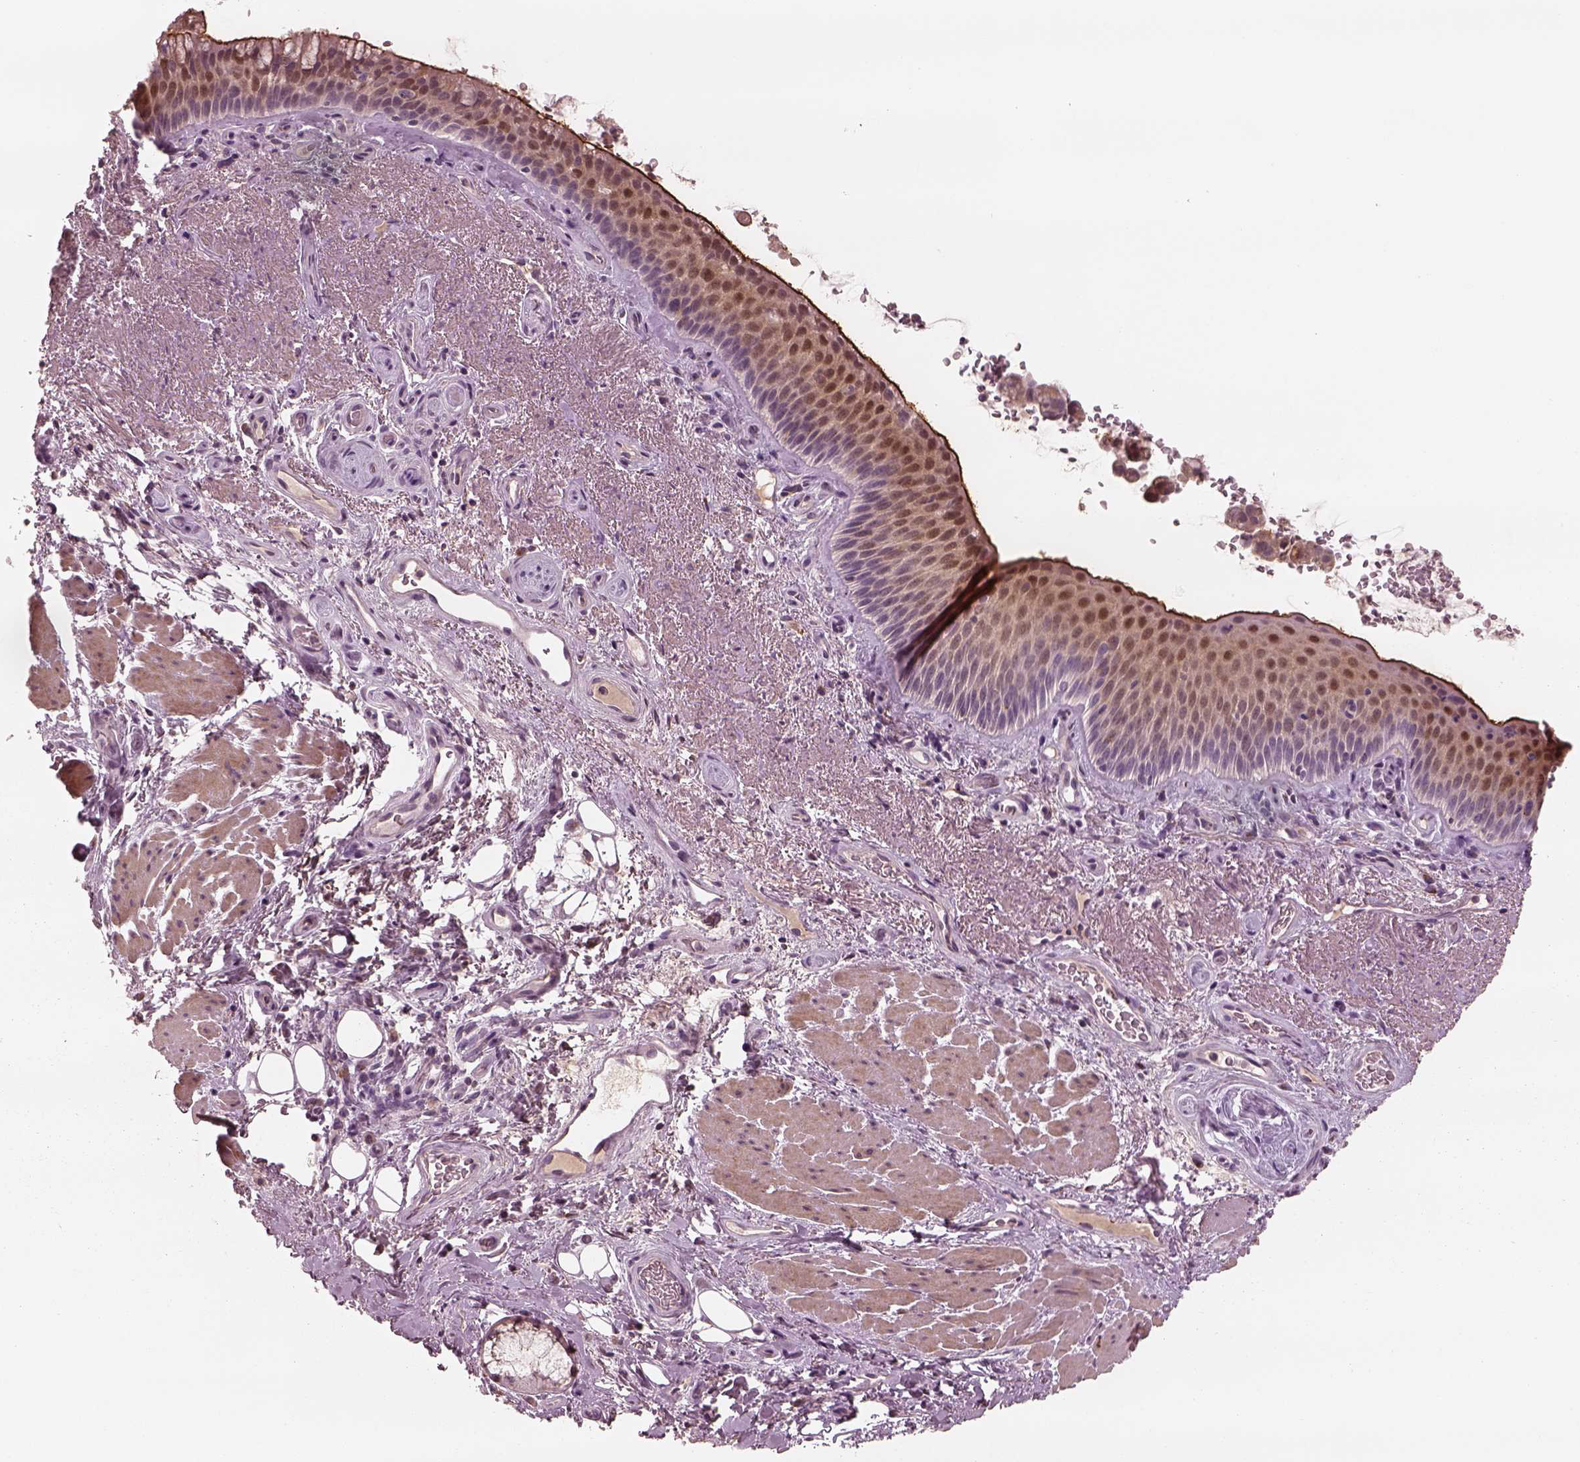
{"staining": {"intensity": "moderate", "quantity": ">75%", "location": "cytoplasmic/membranous,nuclear"}, "tissue": "bronchus", "cell_type": "Respiratory epithelial cells", "image_type": "normal", "snomed": [{"axis": "morphology", "description": "Normal tissue, NOS"}, {"axis": "topography", "description": "Bronchus"}], "caption": "Protein staining shows moderate cytoplasmic/membranous,nuclear staining in approximately >75% of respiratory epithelial cells in normal bronchus. (brown staining indicates protein expression, while blue staining denotes nuclei).", "gene": "SDCBP2", "patient": {"sex": "male", "age": 48}}